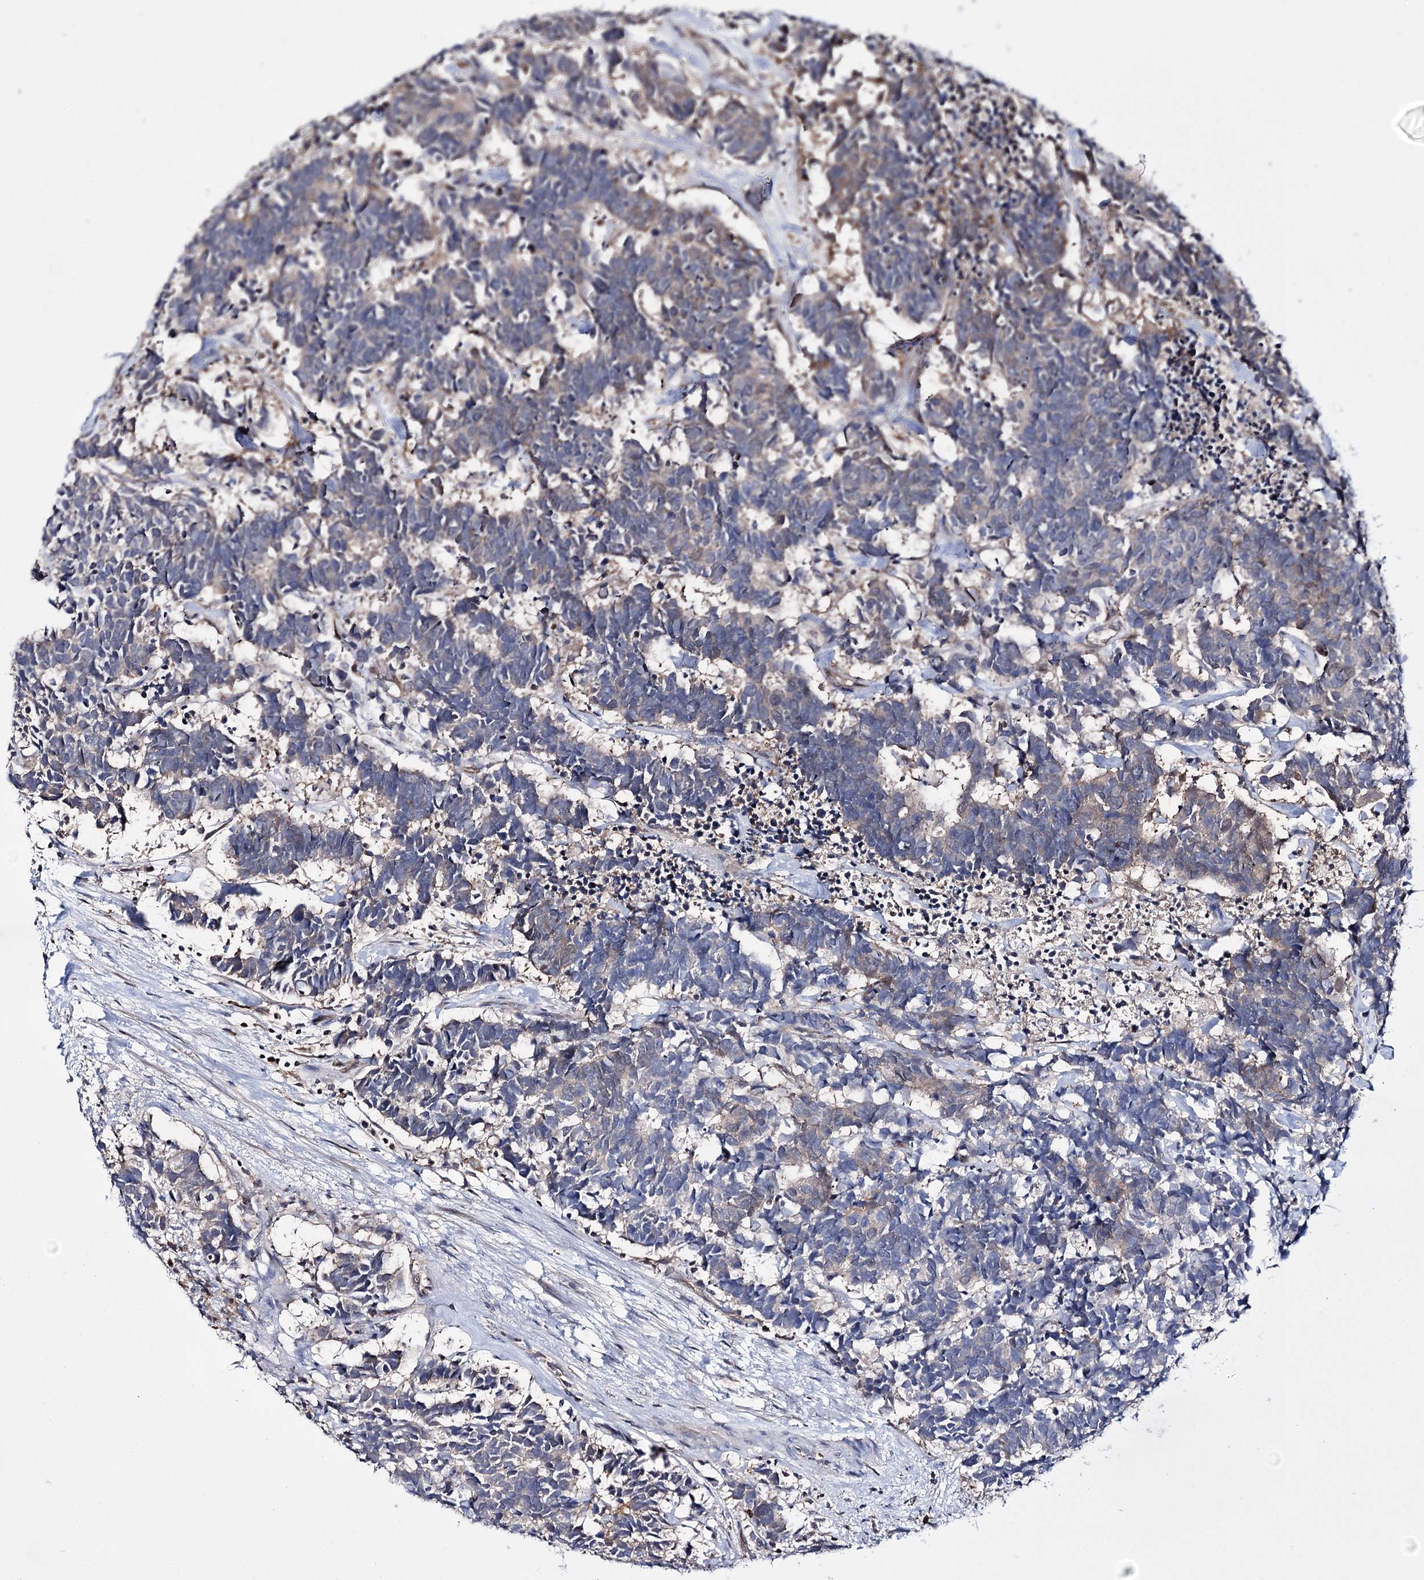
{"staining": {"intensity": "moderate", "quantity": "<25%", "location": "cytoplasmic/membranous"}, "tissue": "carcinoid", "cell_type": "Tumor cells", "image_type": "cancer", "snomed": [{"axis": "morphology", "description": "Carcinoma, NOS"}, {"axis": "morphology", "description": "Carcinoid, malignant, NOS"}, {"axis": "topography", "description": "Urinary bladder"}], "caption": "Protein staining by immunohistochemistry demonstrates moderate cytoplasmic/membranous staining in approximately <25% of tumor cells in carcinoid.", "gene": "PTER", "patient": {"sex": "male", "age": 57}}